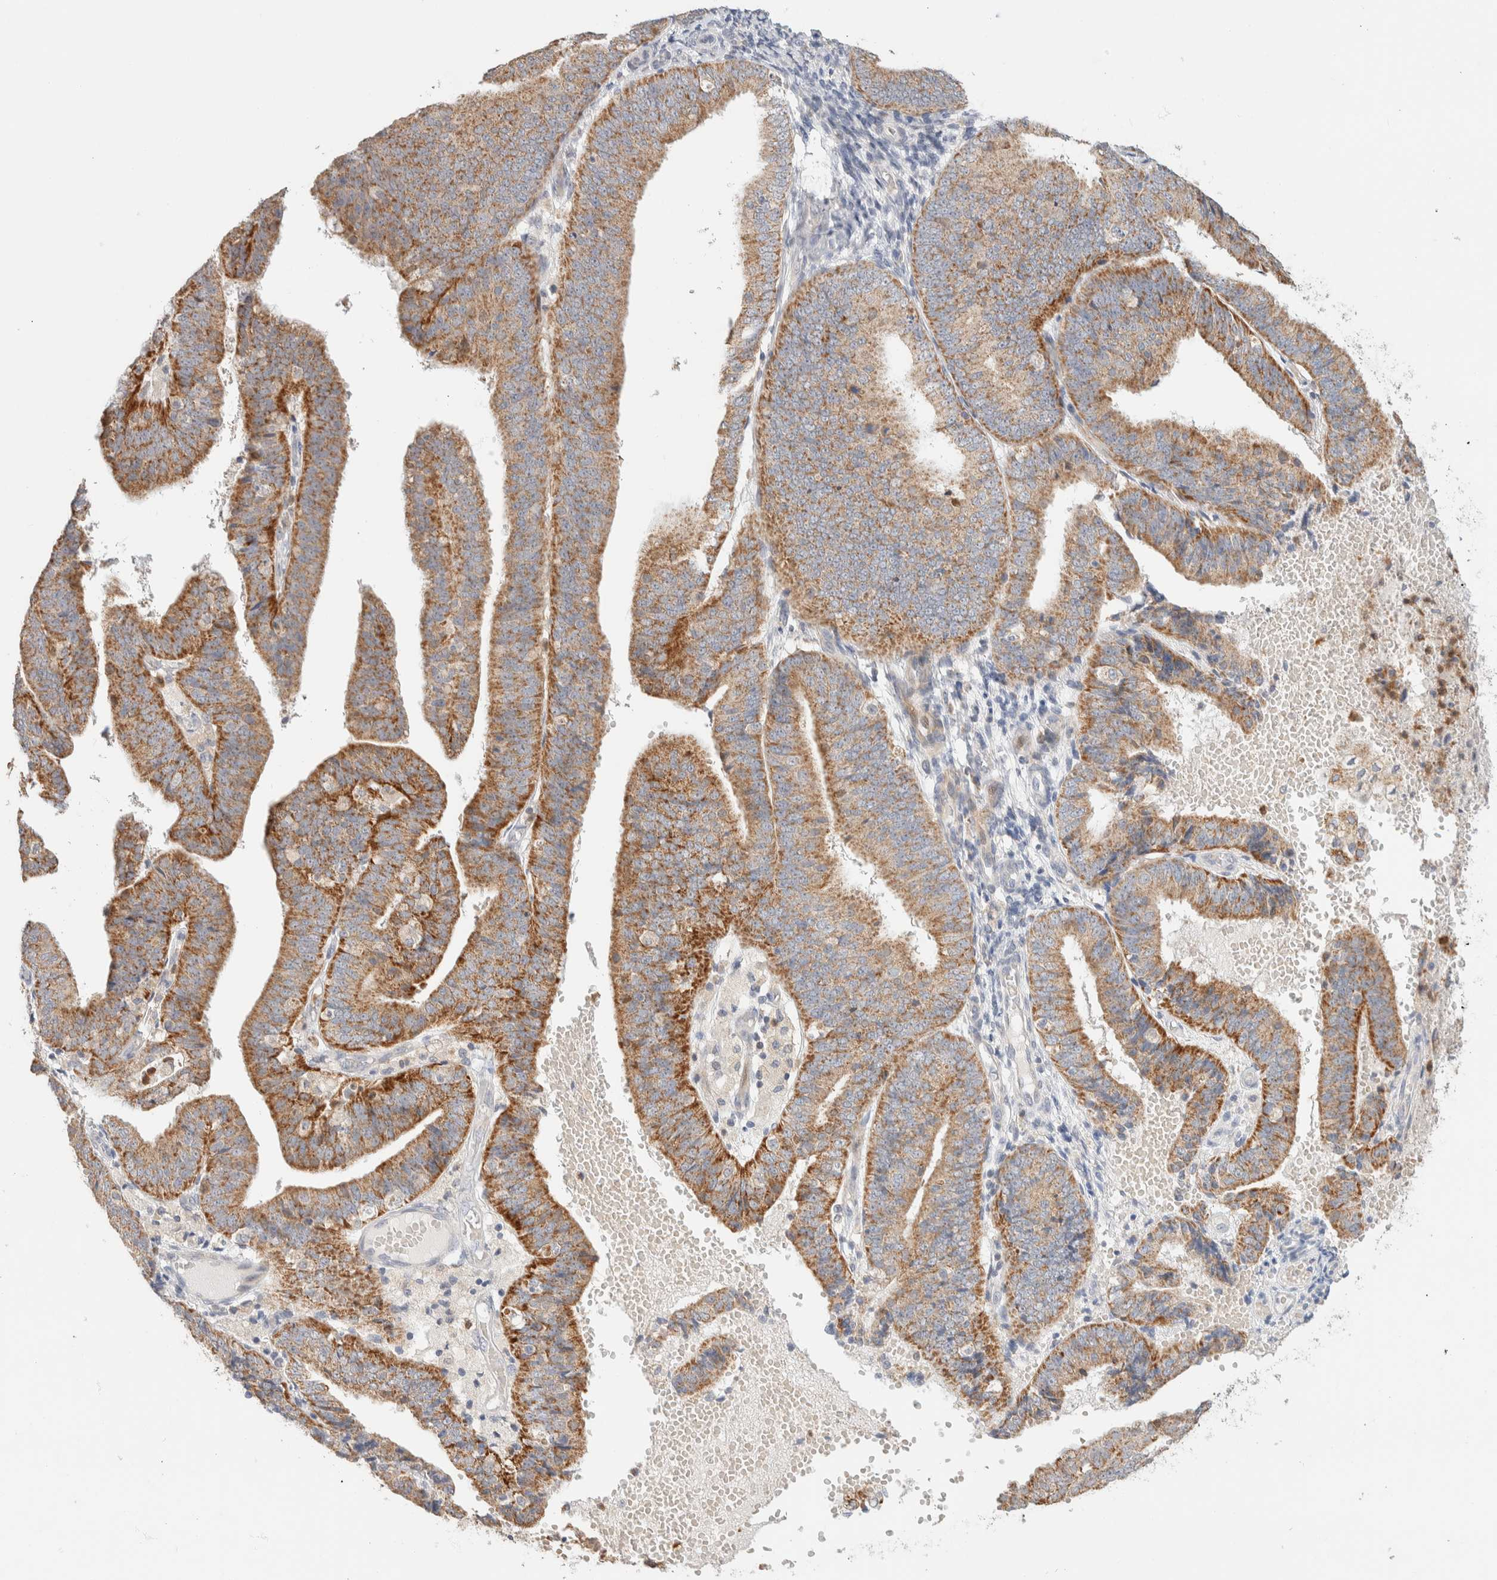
{"staining": {"intensity": "moderate", "quantity": ">75%", "location": "cytoplasmic/membranous"}, "tissue": "endometrial cancer", "cell_type": "Tumor cells", "image_type": "cancer", "snomed": [{"axis": "morphology", "description": "Adenocarcinoma, NOS"}, {"axis": "topography", "description": "Endometrium"}], "caption": "An IHC image of neoplastic tissue is shown. Protein staining in brown shows moderate cytoplasmic/membranous positivity in adenocarcinoma (endometrial) within tumor cells. (DAB (3,3'-diaminobenzidine) = brown stain, brightfield microscopy at high magnification).", "gene": "HDHD3", "patient": {"sex": "female", "age": 63}}